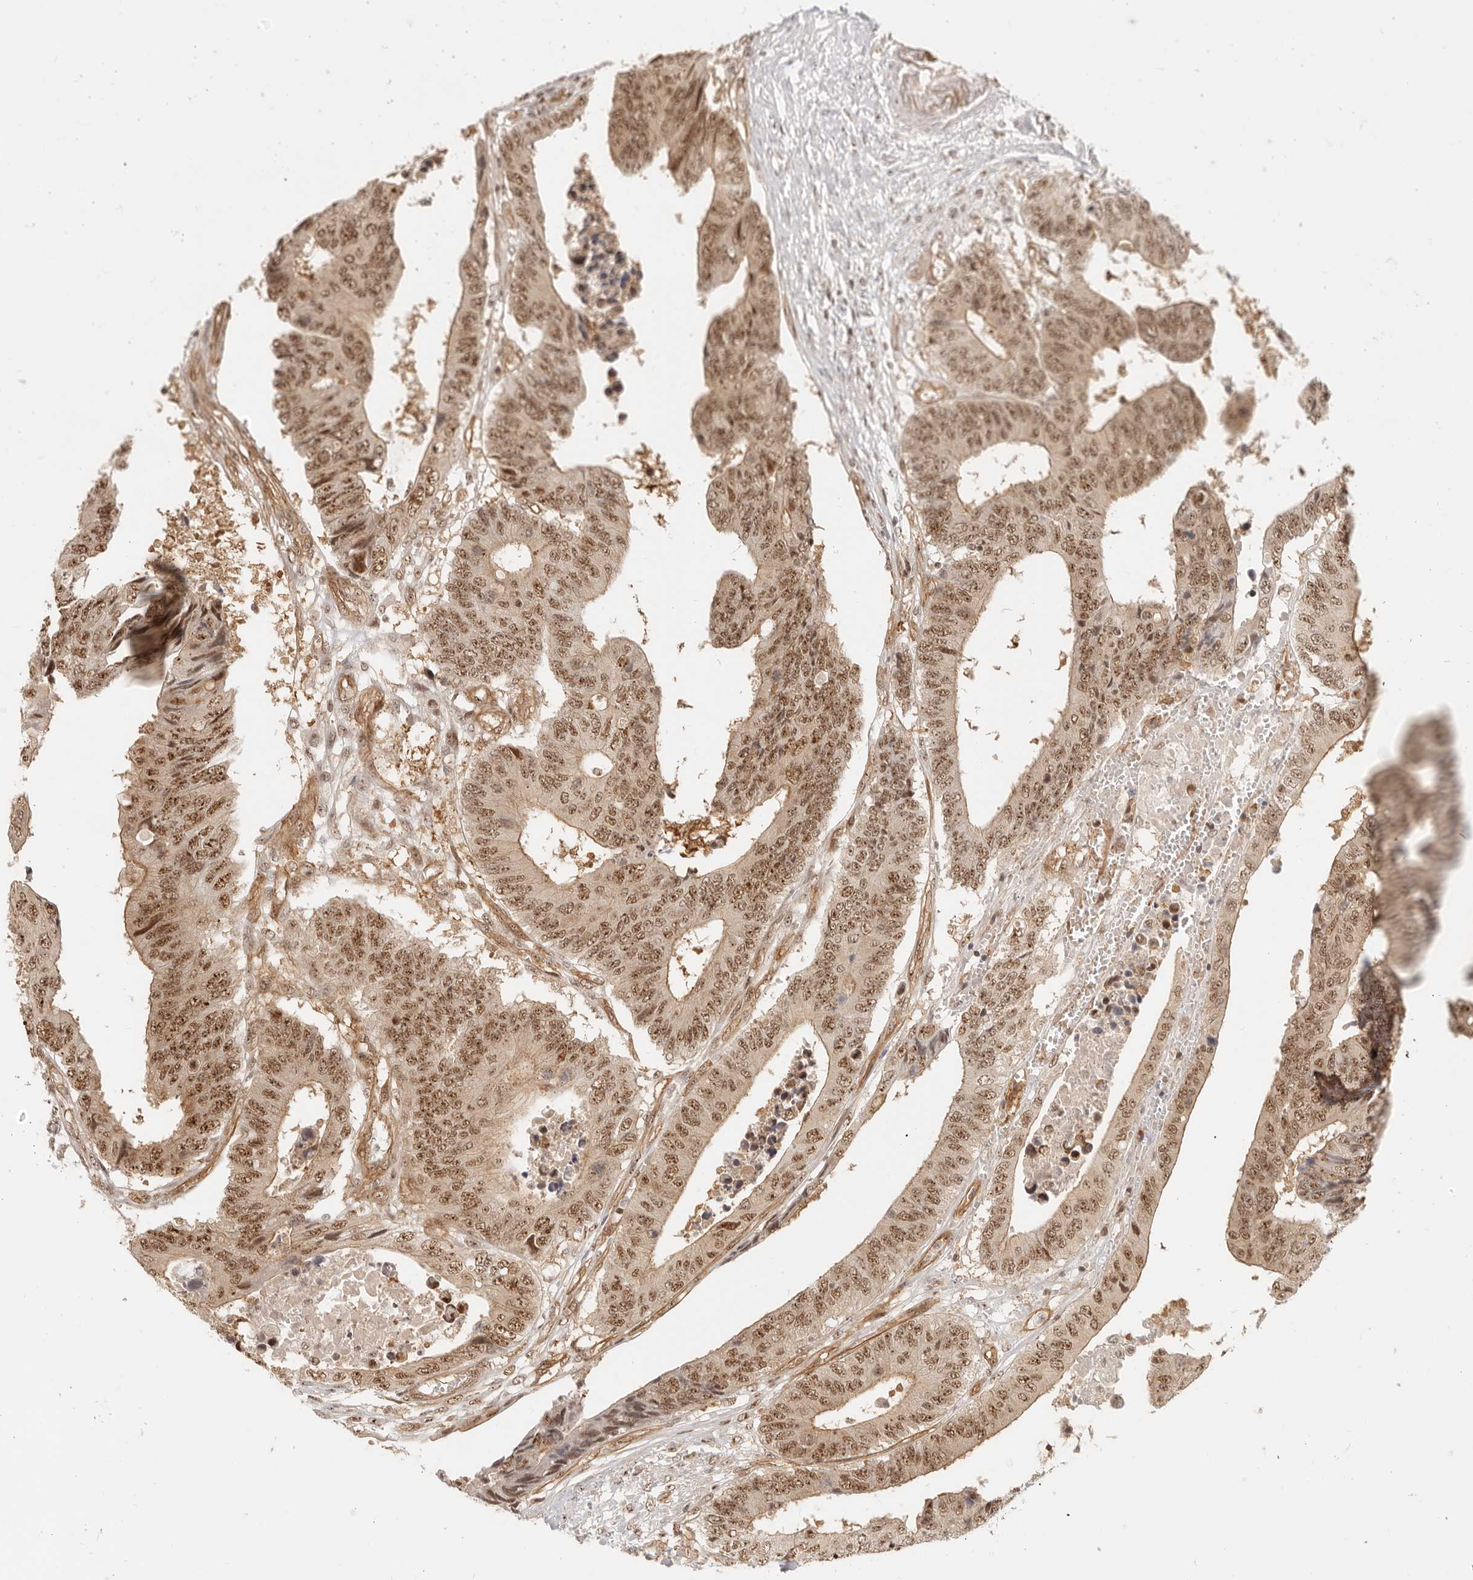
{"staining": {"intensity": "moderate", "quantity": ">75%", "location": "nuclear"}, "tissue": "colorectal cancer", "cell_type": "Tumor cells", "image_type": "cancer", "snomed": [{"axis": "morphology", "description": "Adenocarcinoma, NOS"}, {"axis": "topography", "description": "Rectum"}], "caption": "A medium amount of moderate nuclear positivity is seen in approximately >75% of tumor cells in colorectal cancer tissue.", "gene": "BAP1", "patient": {"sex": "male", "age": 84}}